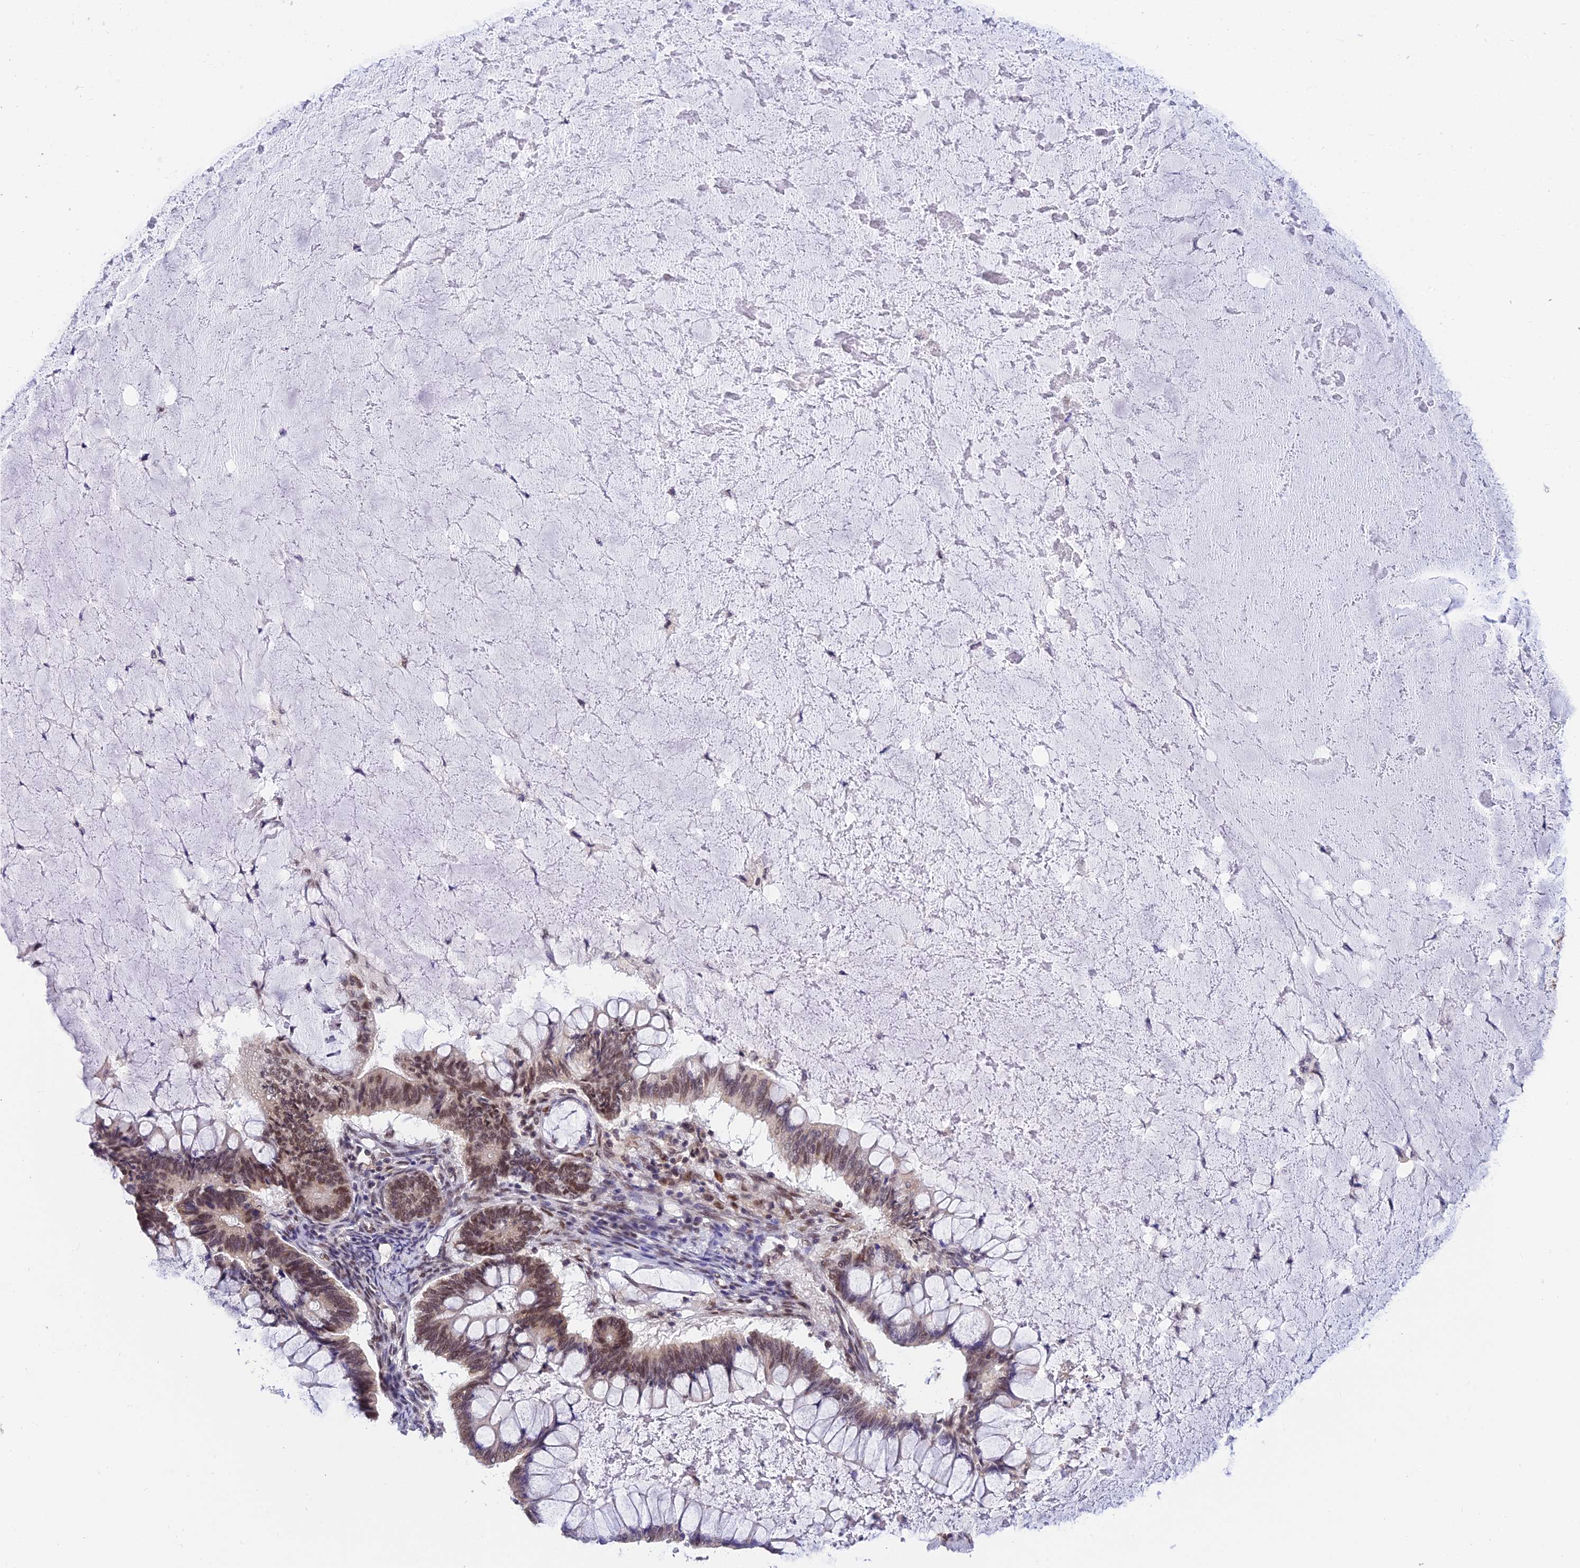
{"staining": {"intensity": "moderate", "quantity": "25%-75%", "location": "nuclear"}, "tissue": "ovarian cancer", "cell_type": "Tumor cells", "image_type": "cancer", "snomed": [{"axis": "morphology", "description": "Cystadenocarcinoma, mucinous, NOS"}, {"axis": "topography", "description": "Ovary"}], "caption": "This image shows IHC staining of human ovarian cancer, with medium moderate nuclear expression in about 25%-75% of tumor cells.", "gene": "C2orf49", "patient": {"sex": "female", "age": 61}}